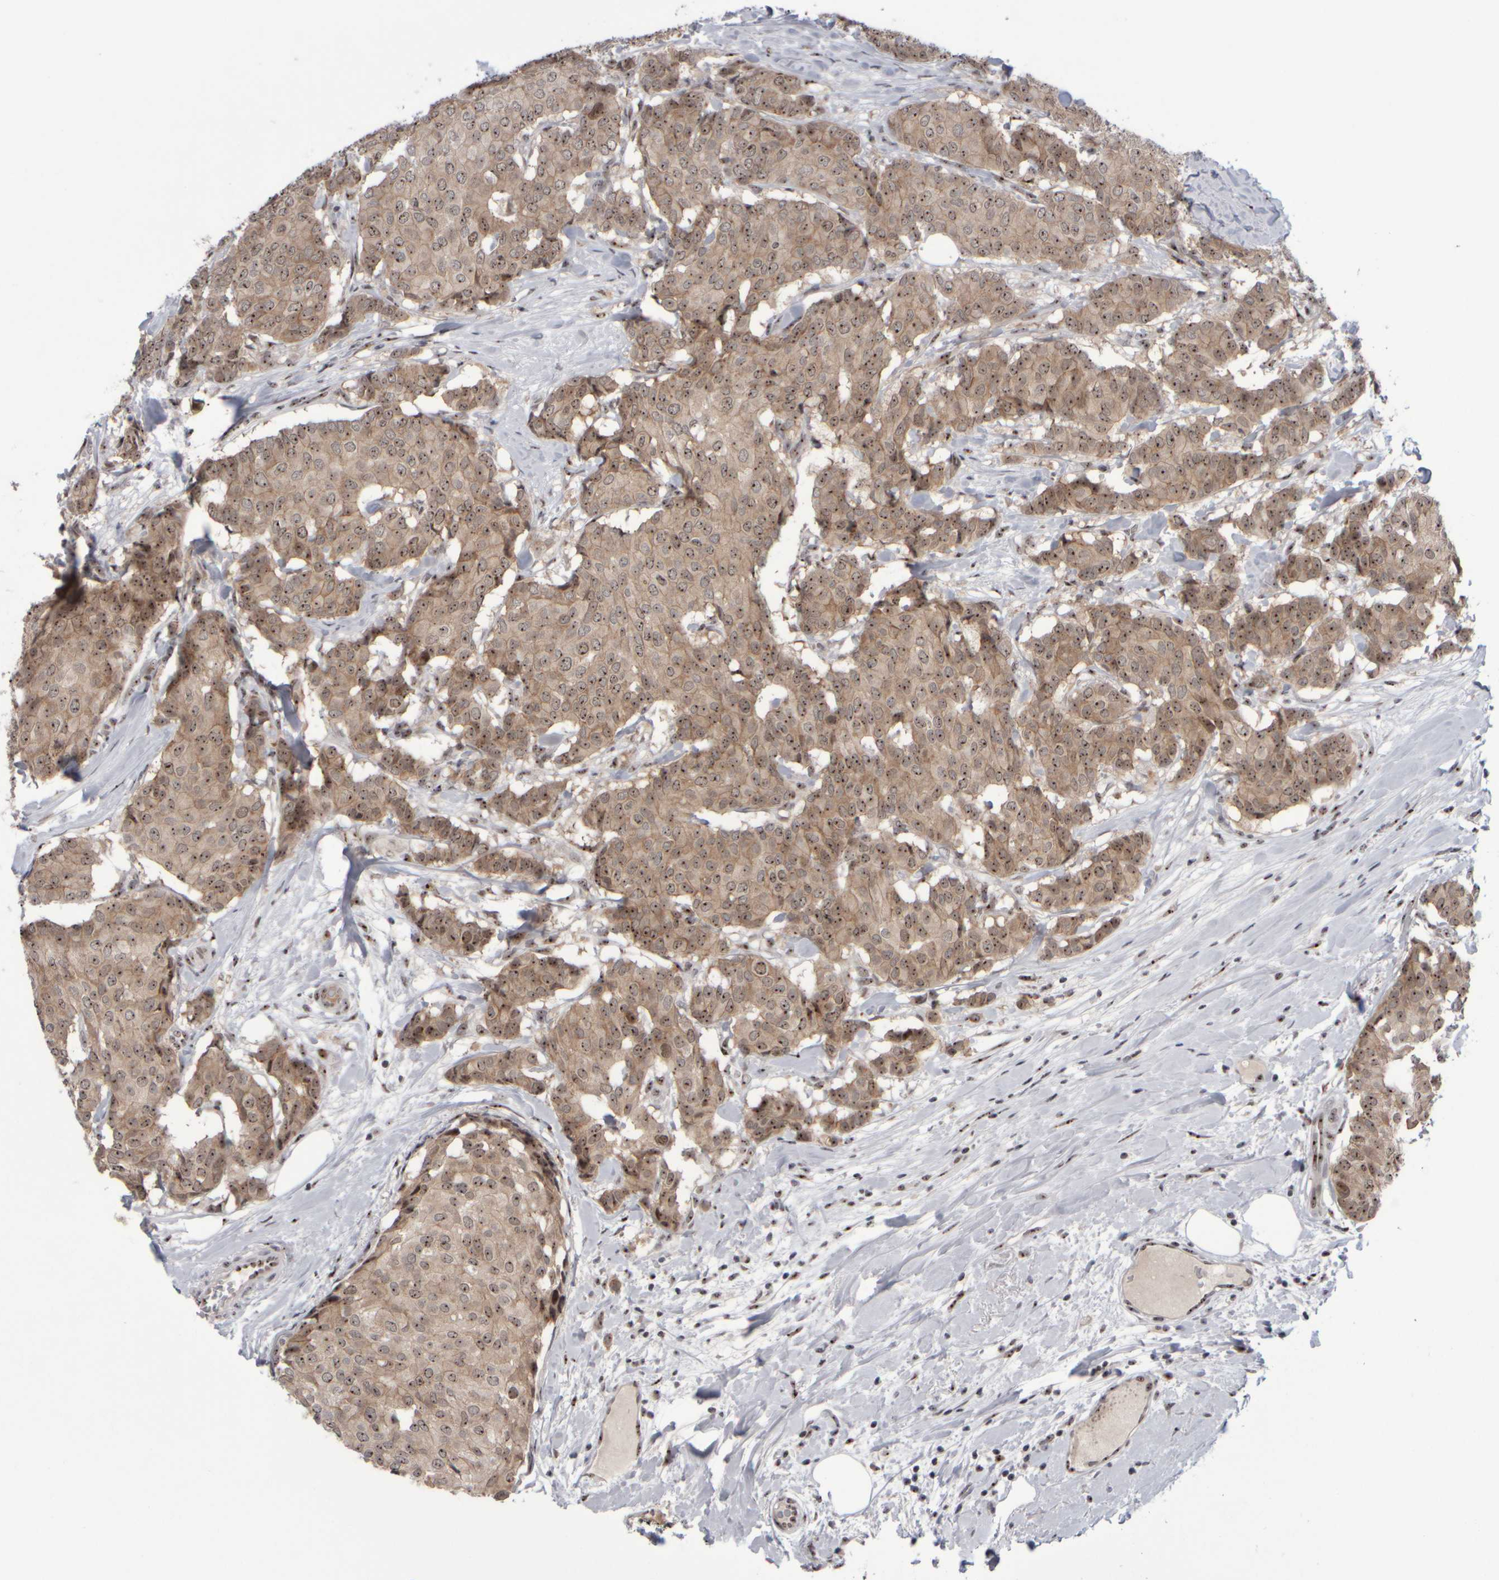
{"staining": {"intensity": "moderate", "quantity": ">75%", "location": "cytoplasmic/membranous,nuclear"}, "tissue": "breast cancer", "cell_type": "Tumor cells", "image_type": "cancer", "snomed": [{"axis": "morphology", "description": "Duct carcinoma"}, {"axis": "topography", "description": "Breast"}], "caption": "IHC (DAB (3,3'-diaminobenzidine)) staining of human breast cancer (intraductal carcinoma) shows moderate cytoplasmic/membranous and nuclear protein positivity in about >75% of tumor cells.", "gene": "SURF6", "patient": {"sex": "female", "age": 75}}